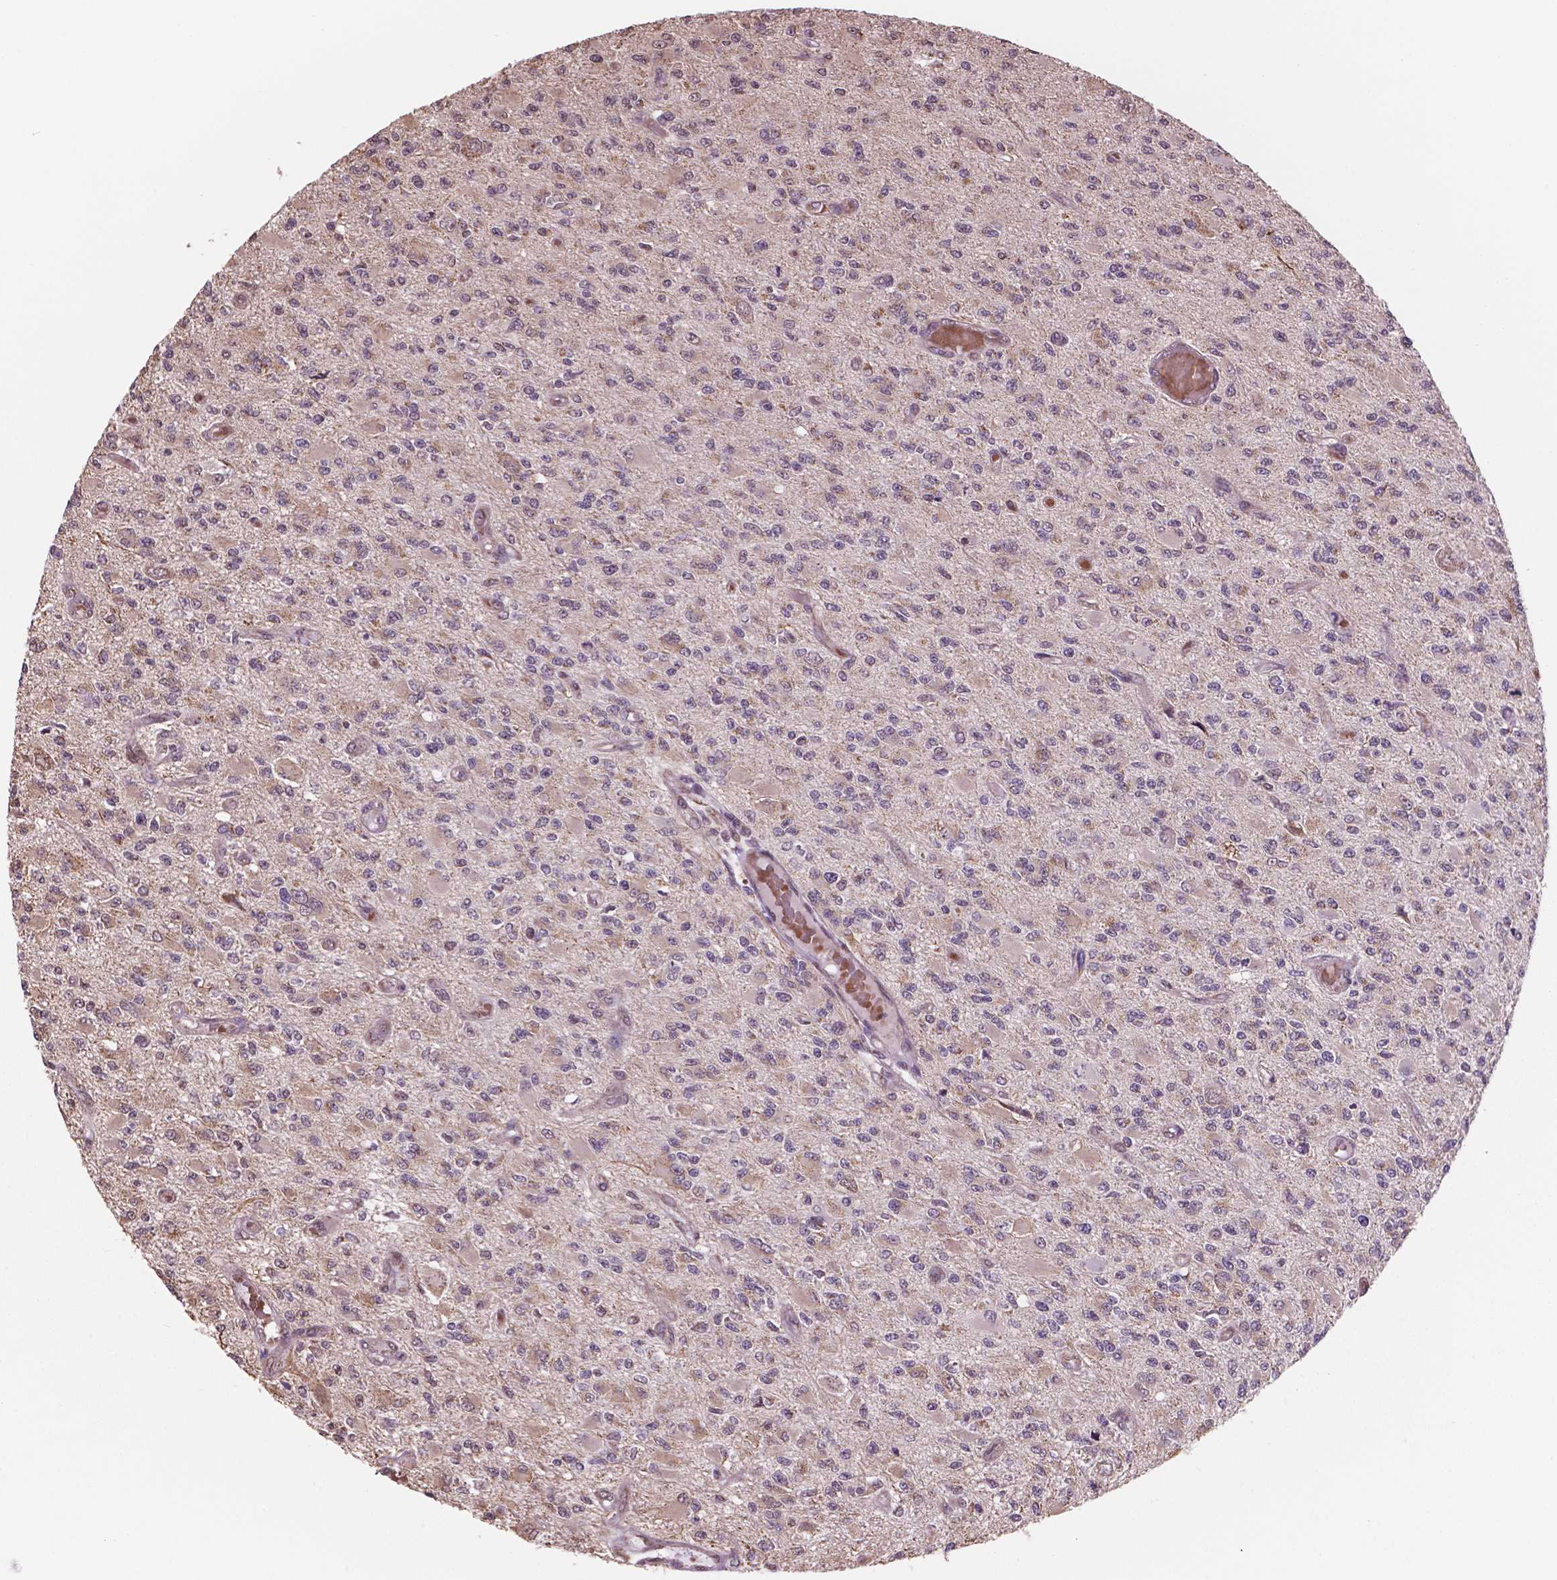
{"staining": {"intensity": "weak", "quantity": "<25%", "location": "cytoplasmic/membranous"}, "tissue": "glioma", "cell_type": "Tumor cells", "image_type": "cancer", "snomed": [{"axis": "morphology", "description": "Glioma, malignant, High grade"}, {"axis": "topography", "description": "Brain"}], "caption": "Immunohistochemistry (IHC) of human malignant glioma (high-grade) demonstrates no positivity in tumor cells.", "gene": "NDUFA10", "patient": {"sex": "female", "age": 63}}